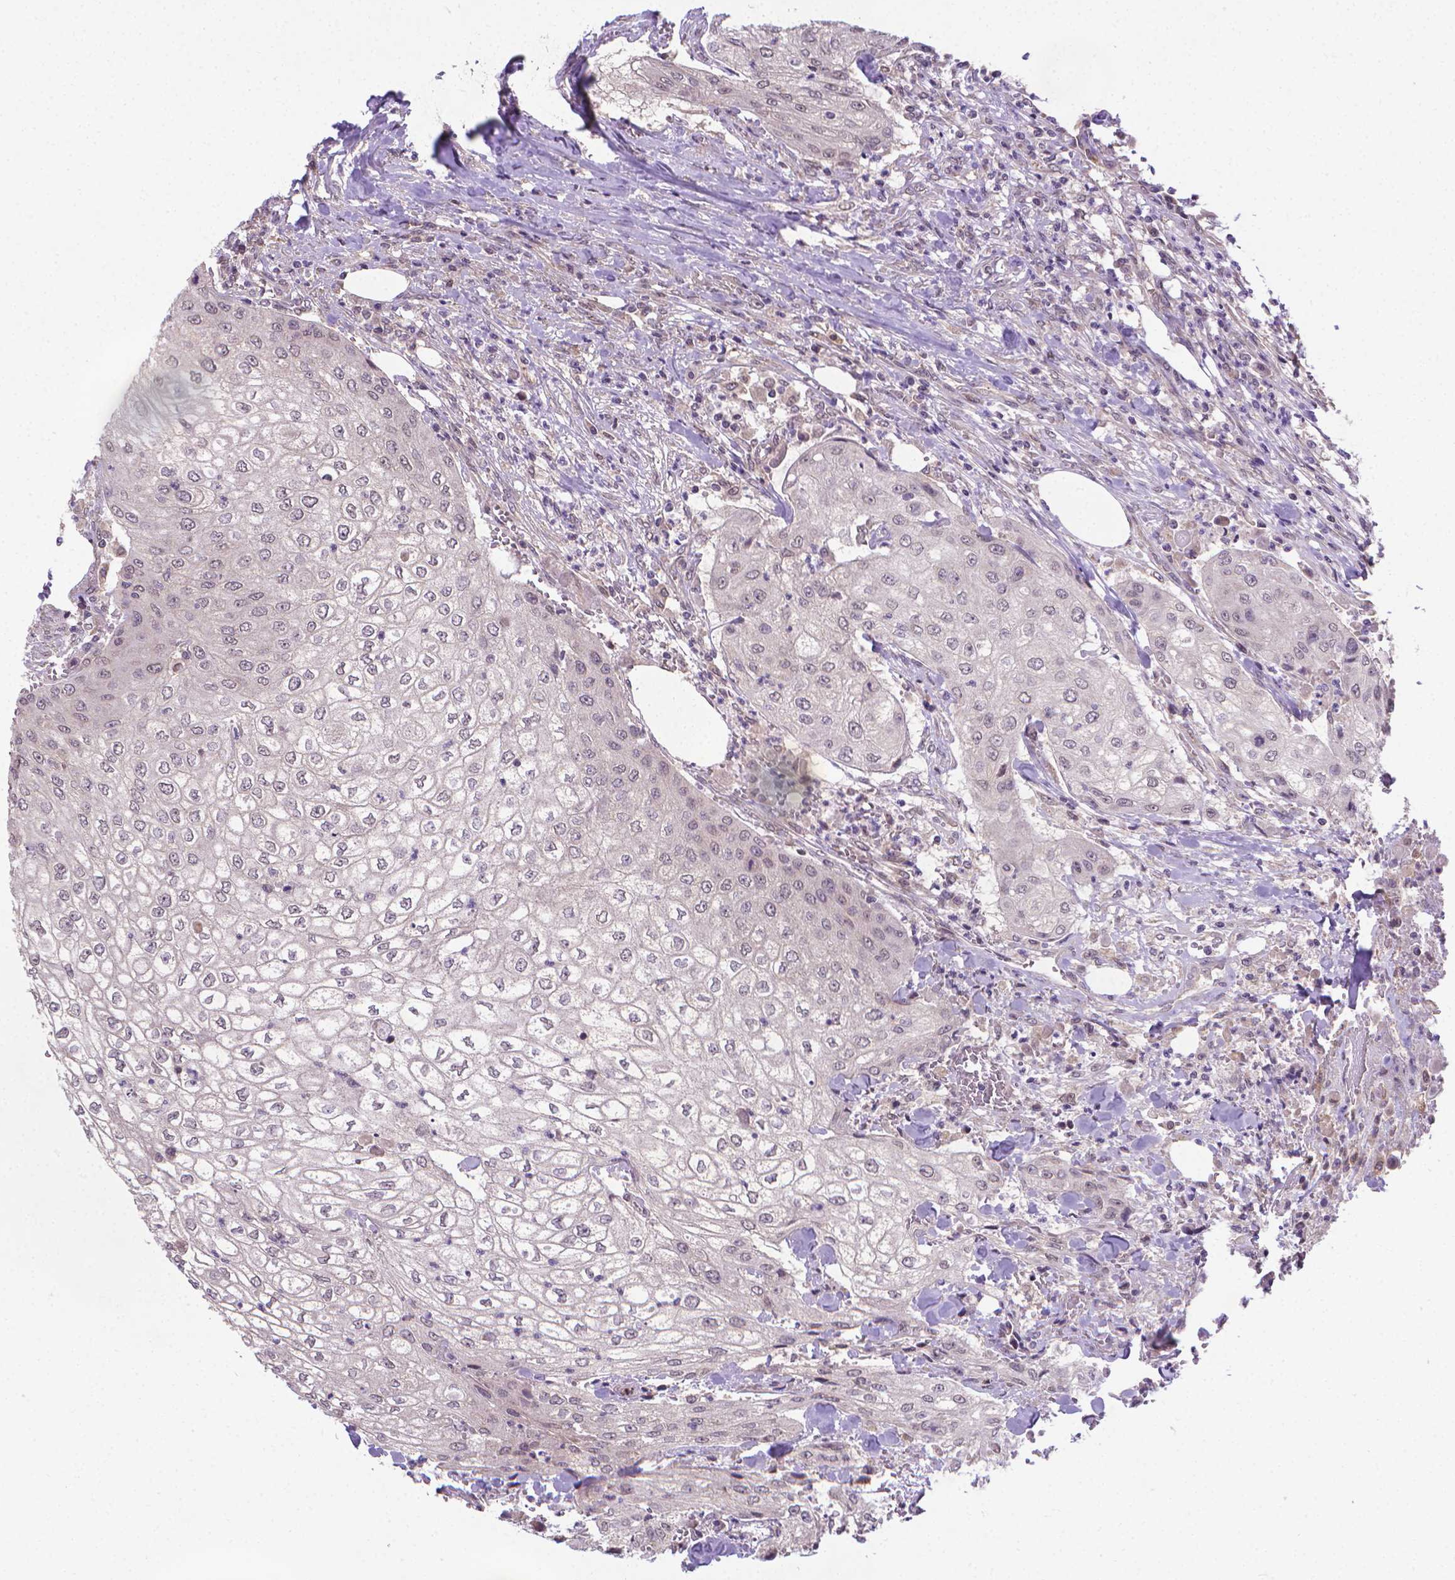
{"staining": {"intensity": "negative", "quantity": "none", "location": "none"}, "tissue": "urothelial cancer", "cell_type": "Tumor cells", "image_type": "cancer", "snomed": [{"axis": "morphology", "description": "Urothelial carcinoma, High grade"}, {"axis": "topography", "description": "Urinary bladder"}], "caption": "Immunohistochemistry (IHC) of human urothelial carcinoma (high-grade) exhibits no staining in tumor cells.", "gene": "GPR63", "patient": {"sex": "male", "age": 62}}